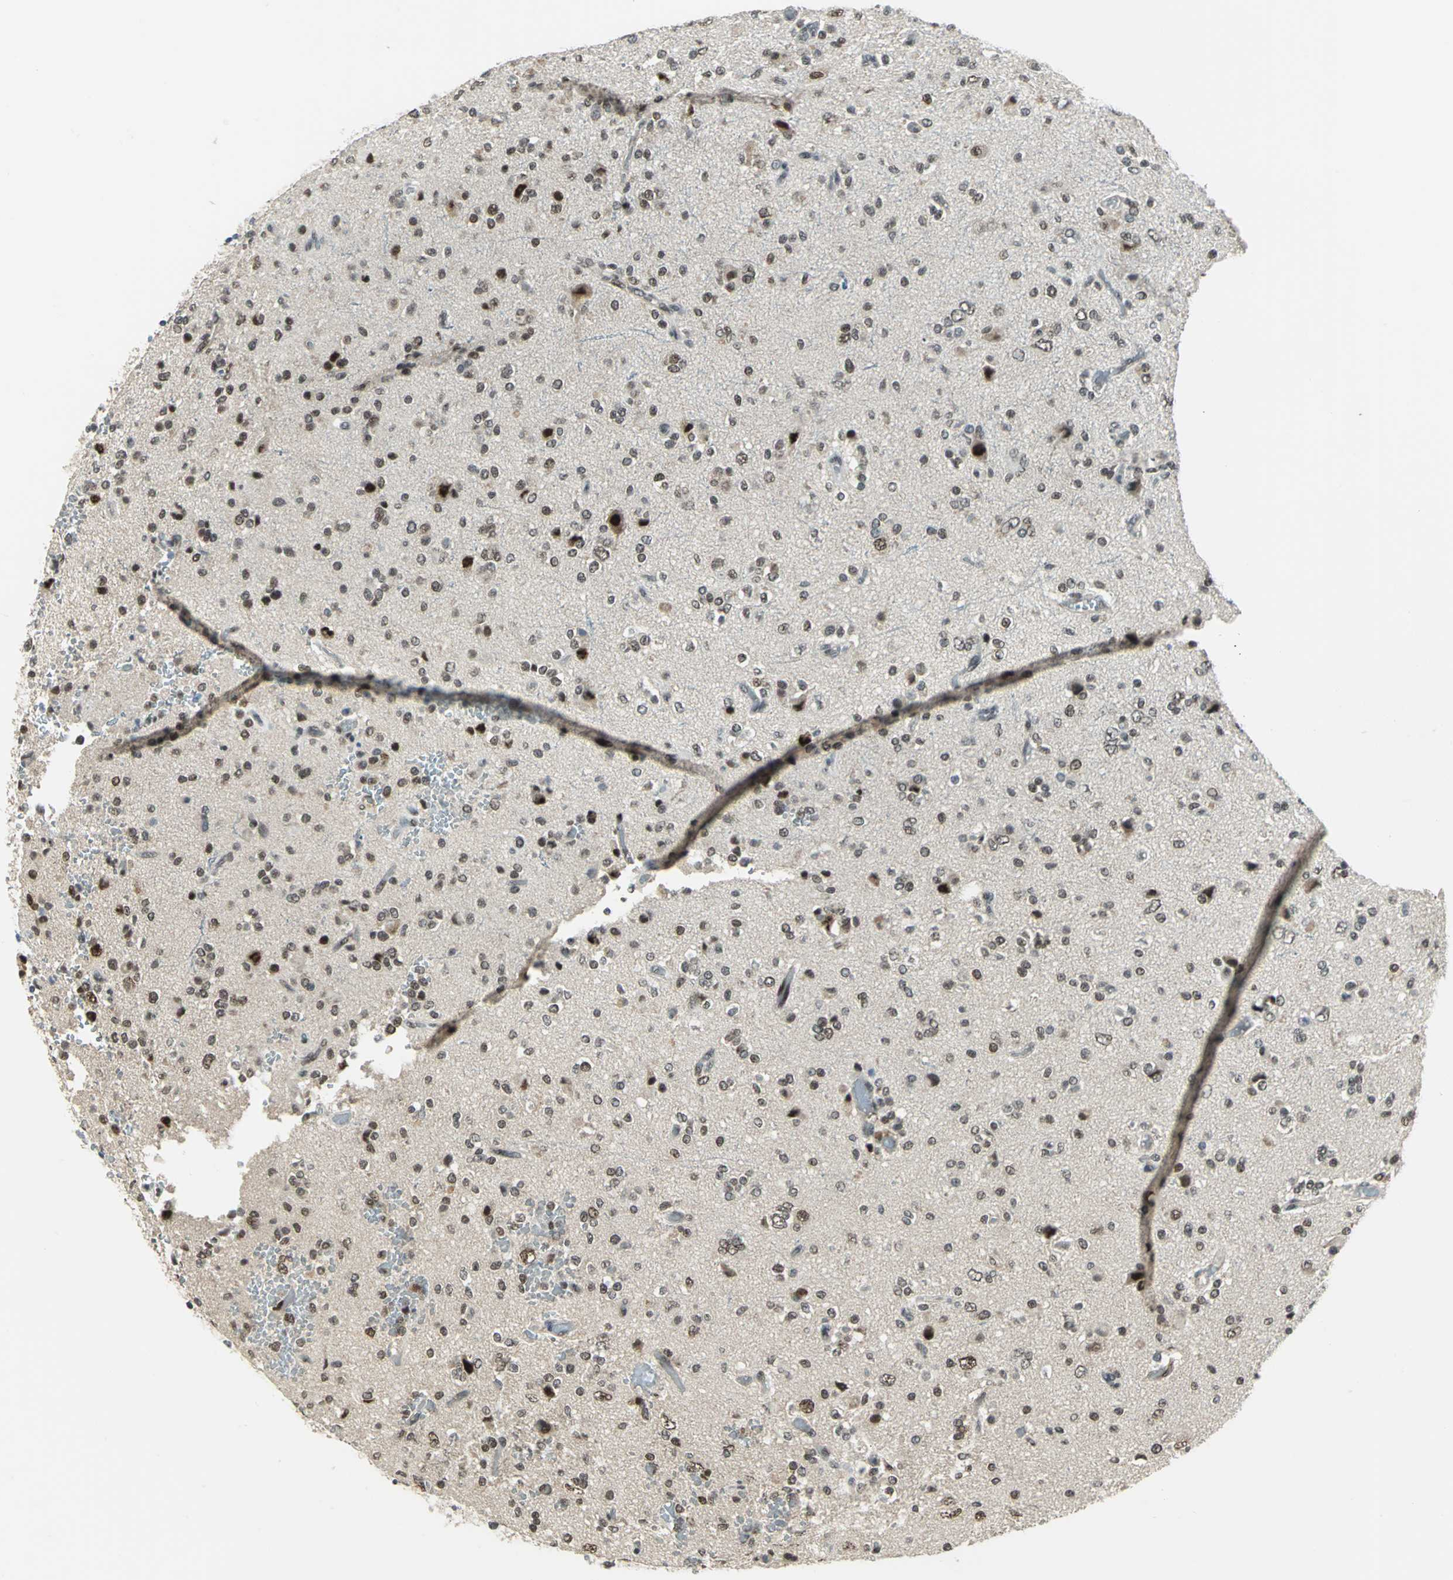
{"staining": {"intensity": "moderate", "quantity": ">75%", "location": "nuclear"}, "tissue": "glioma", "cell_type": "Tumor cells", "image_type": "cancer", "snomed": [{"axis": "morphology", "description": "Glioma, malignant, High grade"}, {"axis": "topography", "description": "Brain"}], "caption": "Protein staining of high-grade glioma (malignant) tissue reveals moderate nuclear staining in about >75% of tumor cells.", "gene": "MTA1", "patient": {"sex": "male", "age": 47}}